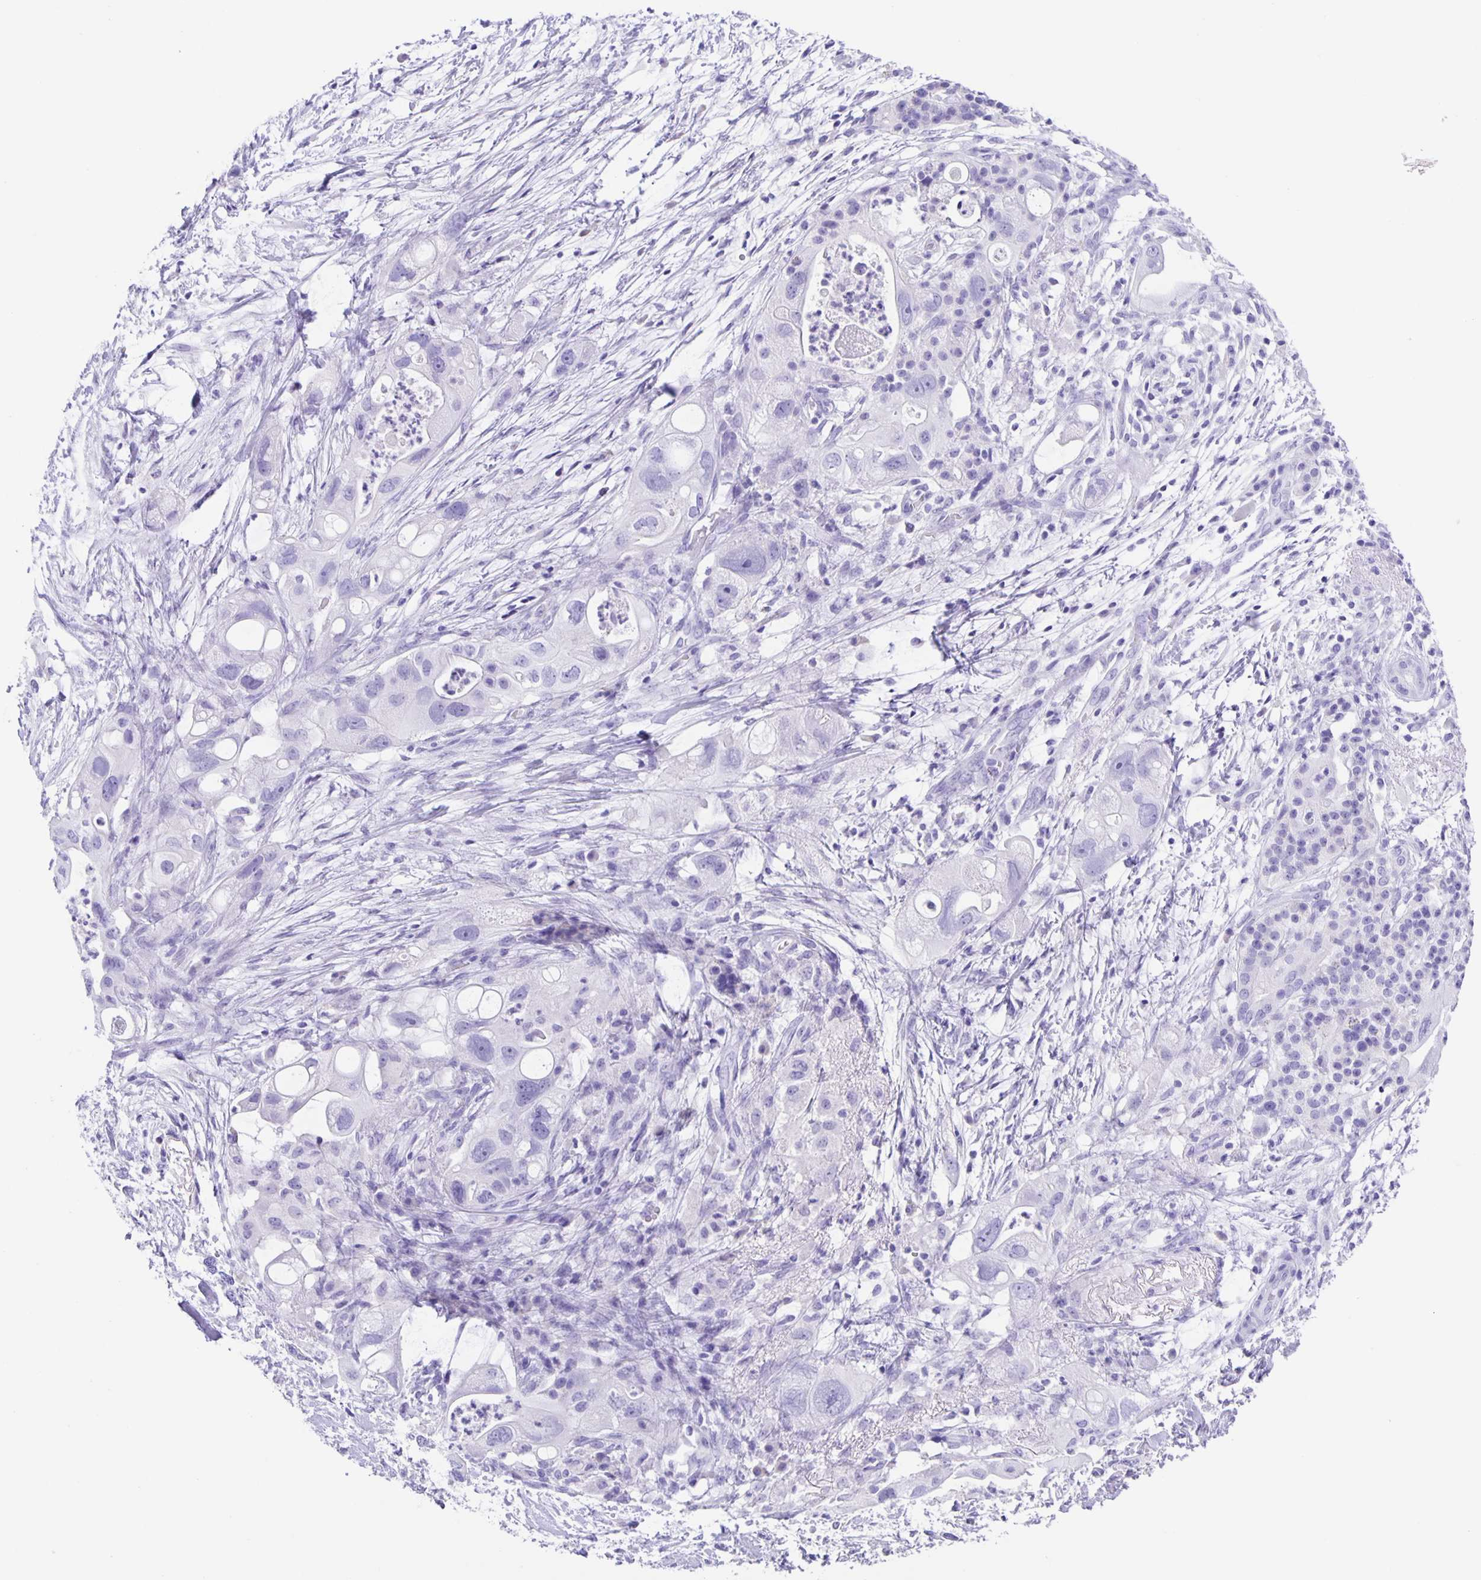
{"staining": {"intensity": "negative", "quantity": "none", "location": "none"}, "tissue": "pancreatic cancer", "cell_type": "Tumor cells", "image_type": "cancer", "snomed": [{"axis": "morphology", "description": "Adenocarcinoma, NOS"}, {"axis": "topography", "description": "Pancreas"}], "caption": "This is an immunohistochemistry (IHC) histopathology image of pancreatic adenocarcinoma. There is no staining in tumor cells.", "gene": "GUCA2A", "patient": {"sex": "female", "age": 72}}